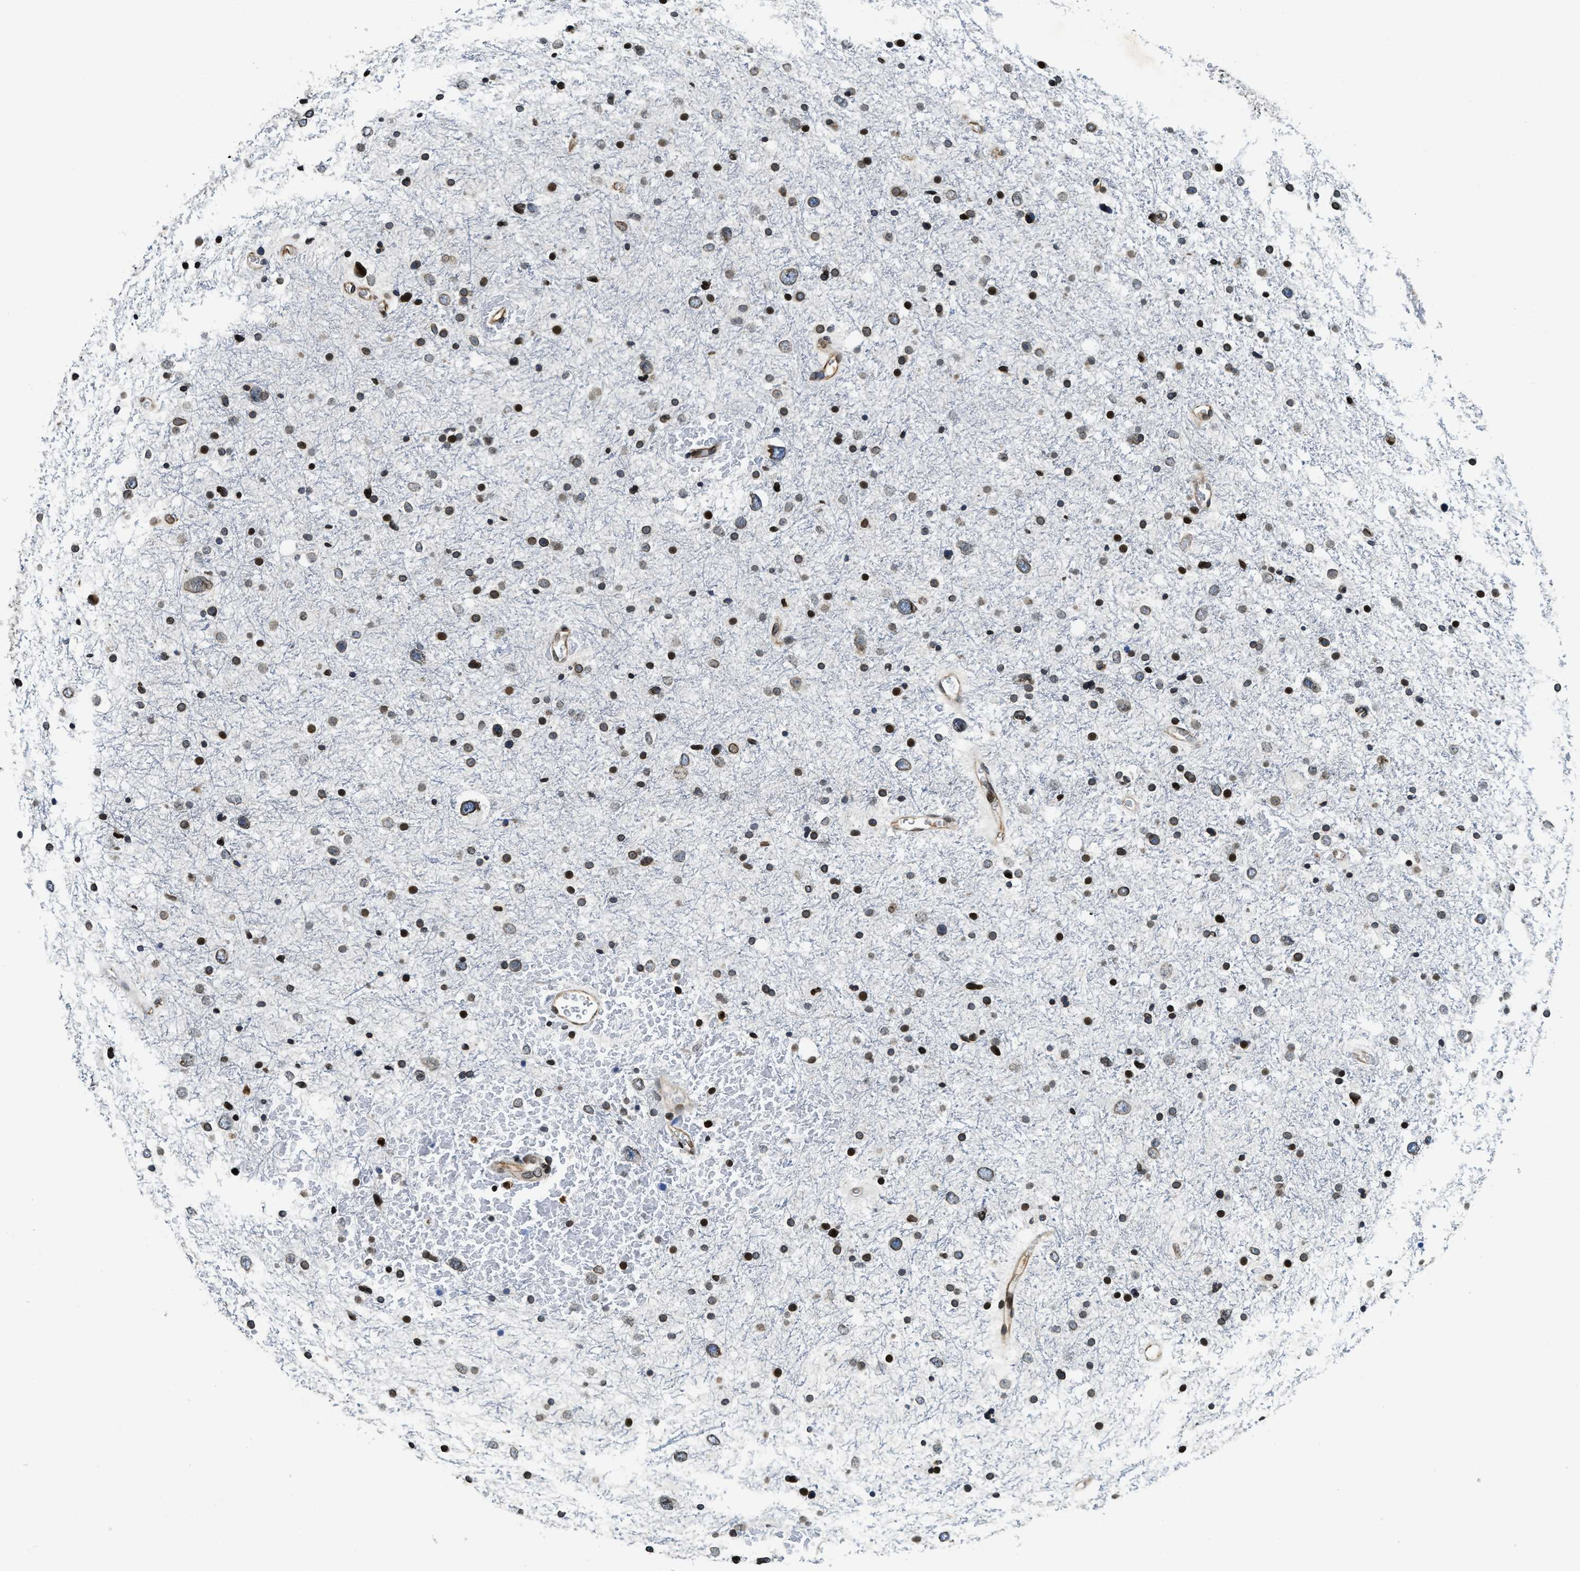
{"staining": {"intensity": "strong", "quantity": ">75%", "location": "nuclear"}, "tissue": "glioma", "cell_type": "Tumor cells", "image_type": "cancer", "snomed": [{"axis": "morphology", "description": "Glioma, malignant, Low grade"}, {"axis": "topography", "description": "Brain"}], "caption": "This micrograph displays IHC staining of human malignant low-grade glioma, with high strong nuclear staining in approximately >75% of tumor cells.", "gene": "ZC3HC1", "patient": {"sex": "female", "age": 37}}